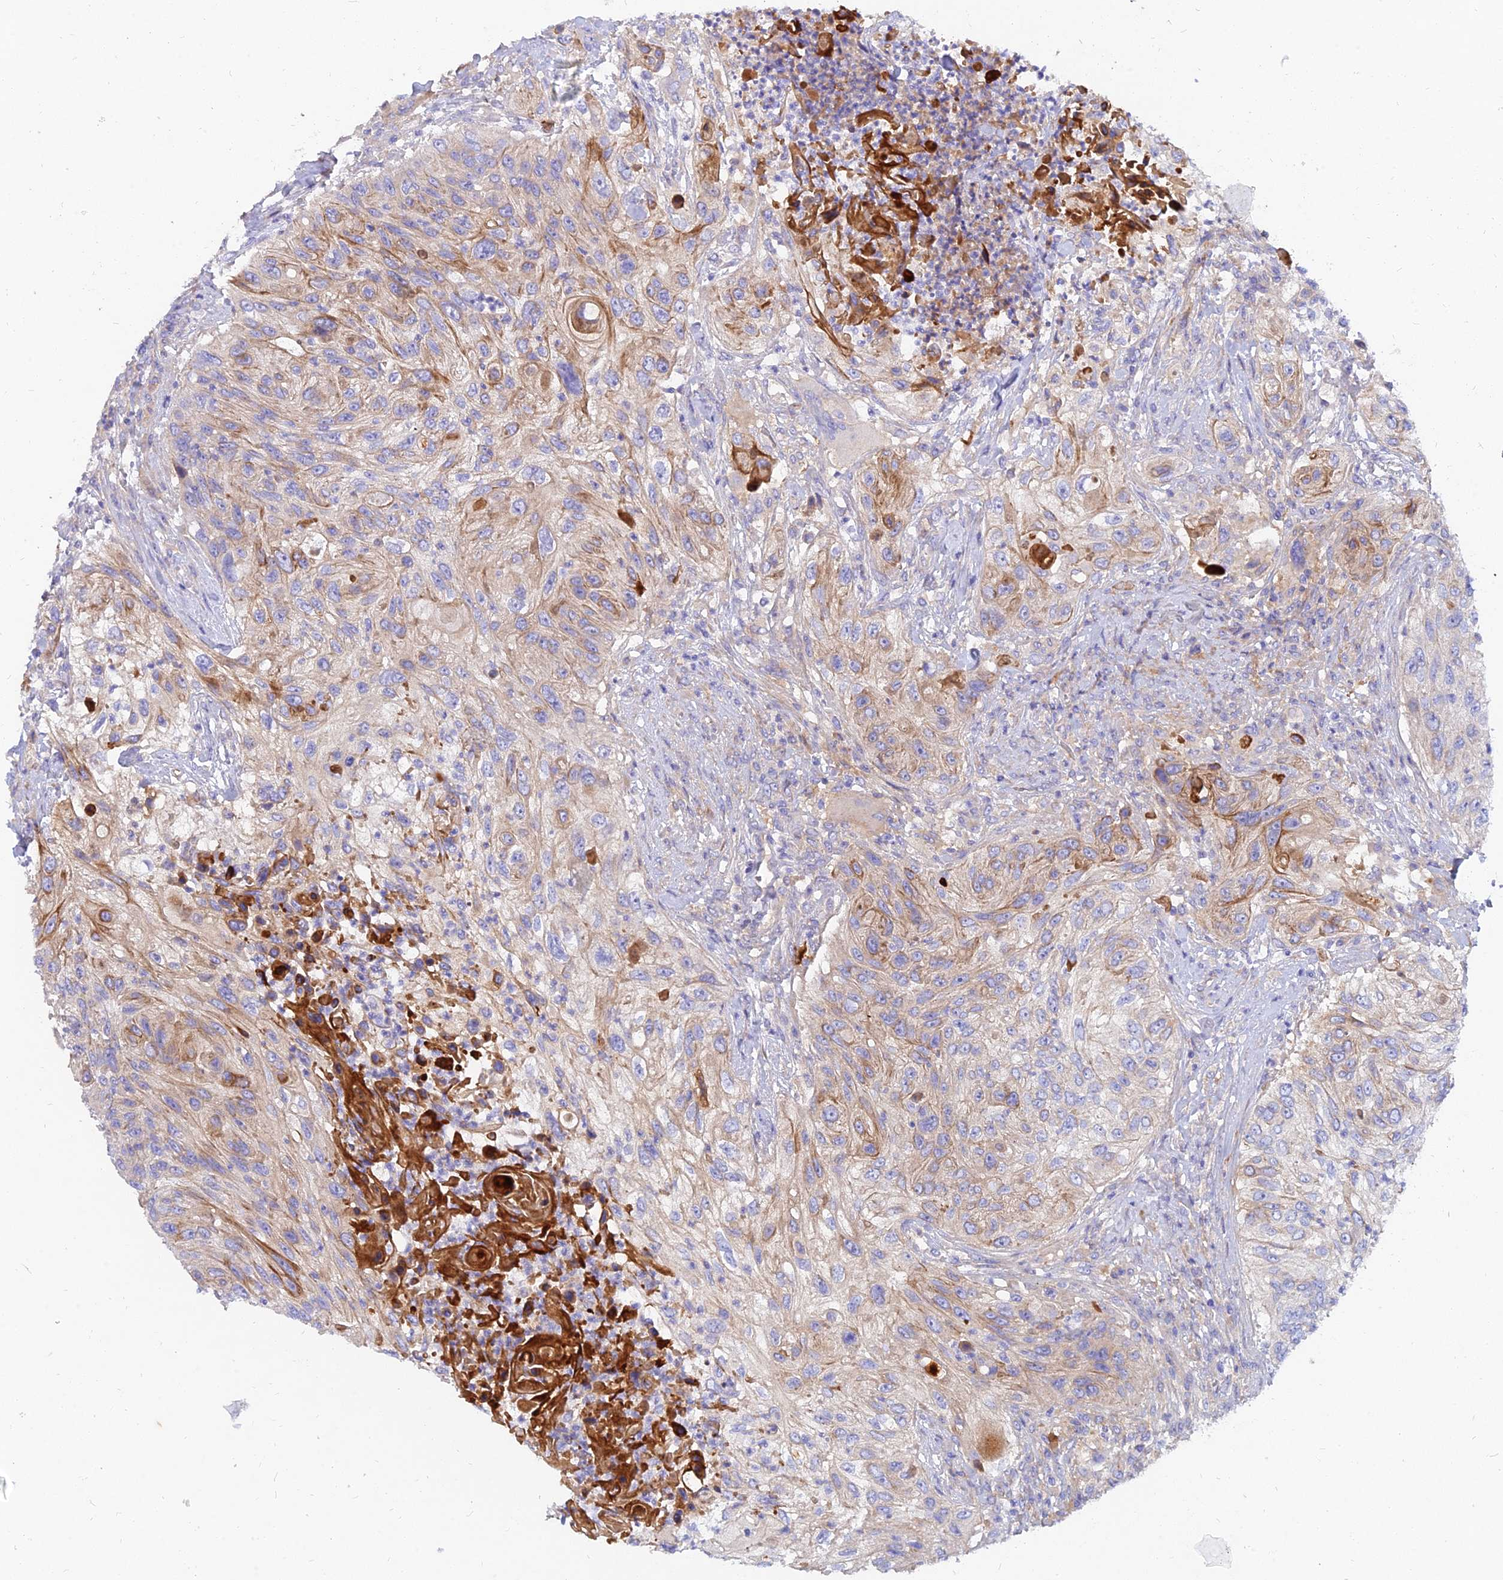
{"staining": {"intensity": "weak", "quantity": "<25%", "location": "cytoplasmic/membranous"}, "tissue": "urothelial cancer", "cell_type": "Tumor cells", "image_type": "cancer", "snomed": [{"axis": "morphology", "description": "Urothelial carcinoma, High grade"}, {"axis": "topography", "description": "Urinary bladder"}], "caption": "The image displays no staining of tumor cells in urothelial carcinoma (high-grade).", "gene": "MROH1", "patient": {"sex": "female", "age": 60}}